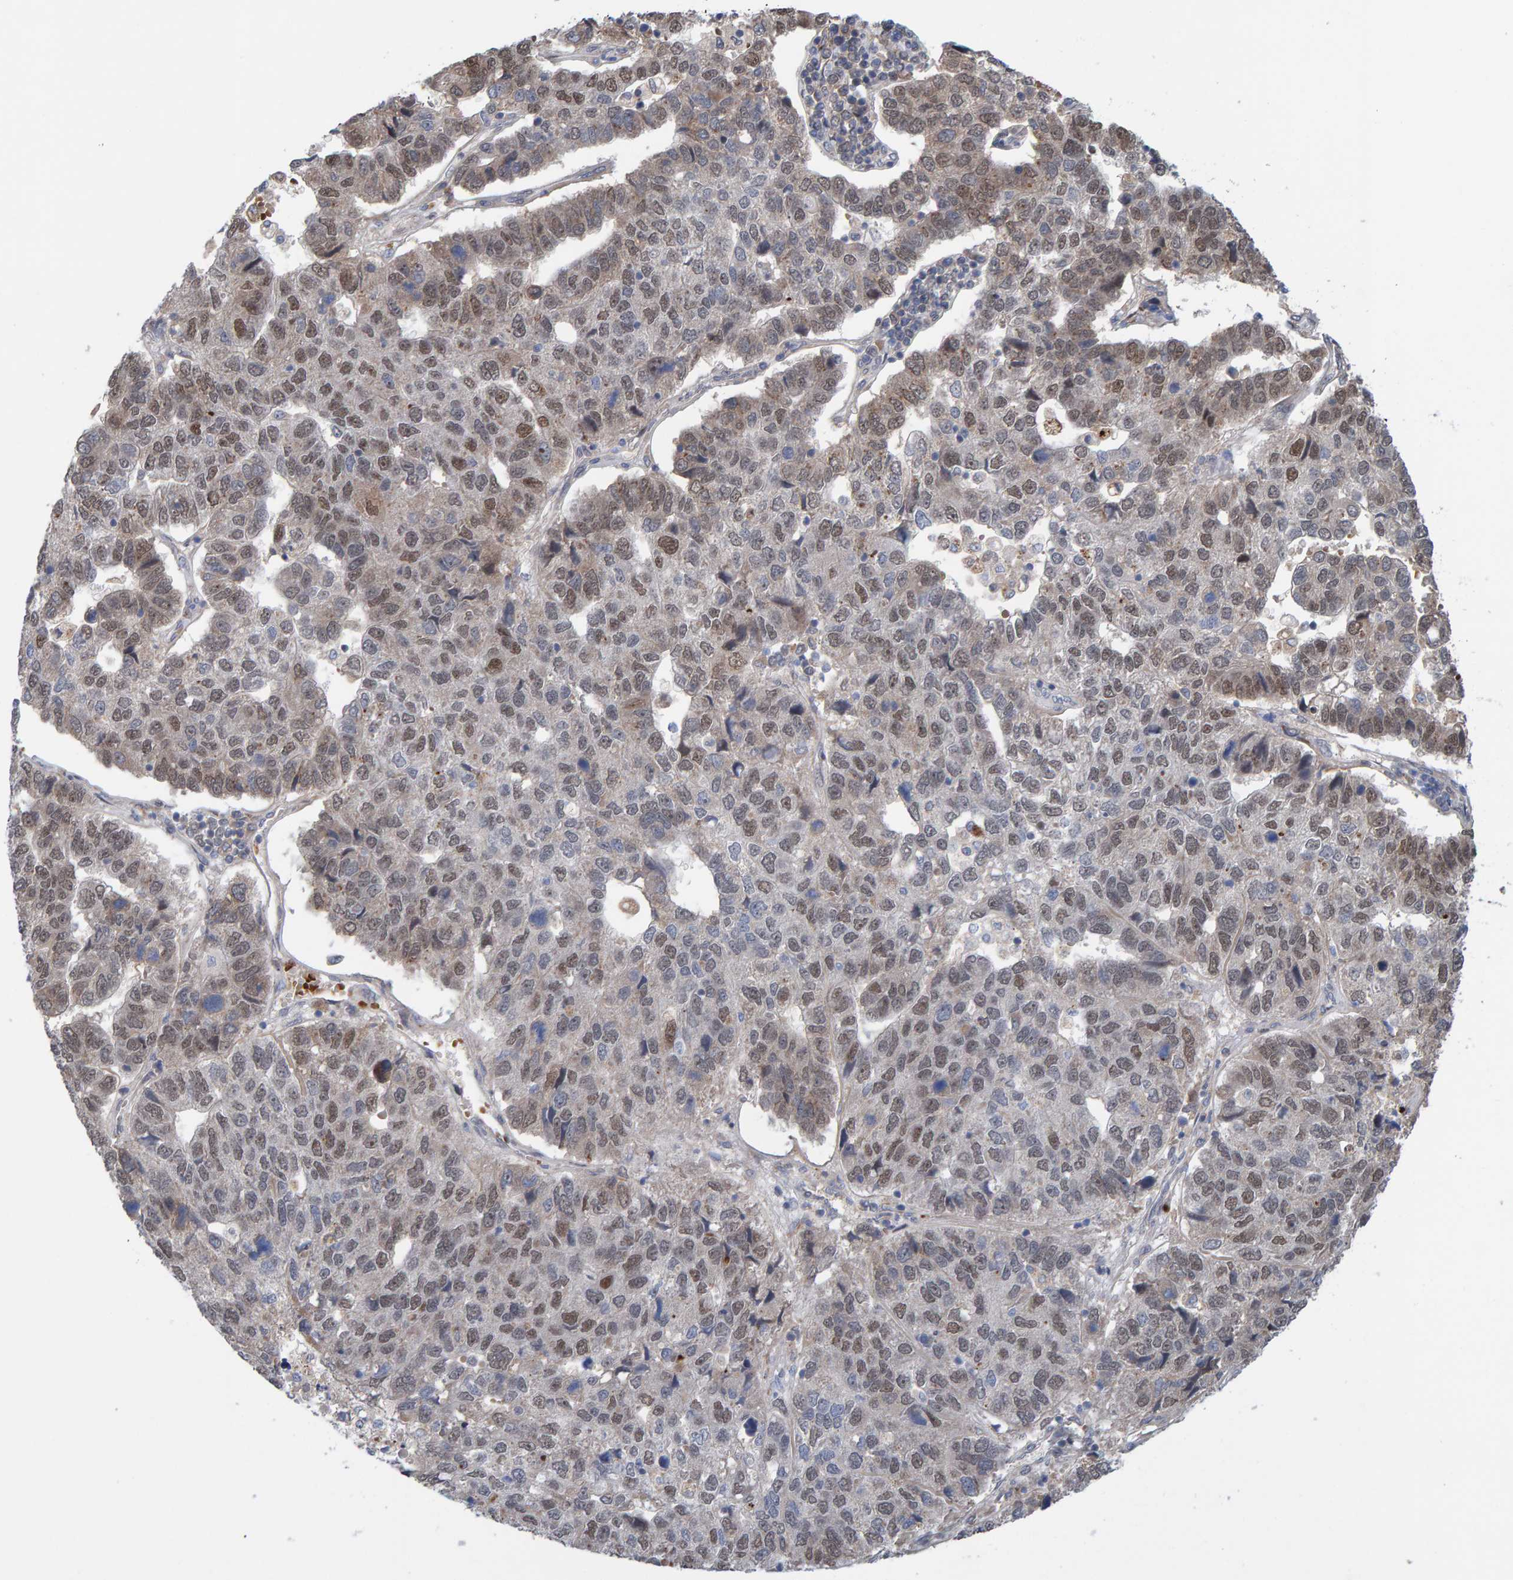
{"staining": {"intensity": "weak", "quantity": "25%-75%", "location": "cytoplasmic/membranous,nuclear"}, "tissue": "pancreatic cancer", "cell_type": "Tumor cells", "image_type": "cancer", "snomed": [{"axis": "morphology", "description": "Adenocarcinoma, NOS"}, {"axis": "topography", "description": "Pancreas"}], "caption": "DAB (3,3'-diaminobenzidine) immunohistochemical staining of adenocarcinoma (pancreatic) shows weak cytoplasmic/membranous and nuclear protein expression in approximately 25%-75% of tumor cells. The staining is performed using DAB brown chromogen to label protein expression. The nuclei are counter-stained blue using hematoxylin.", "gene": "MFSD6L", "patient": {"sex": "female", "age": 61}}